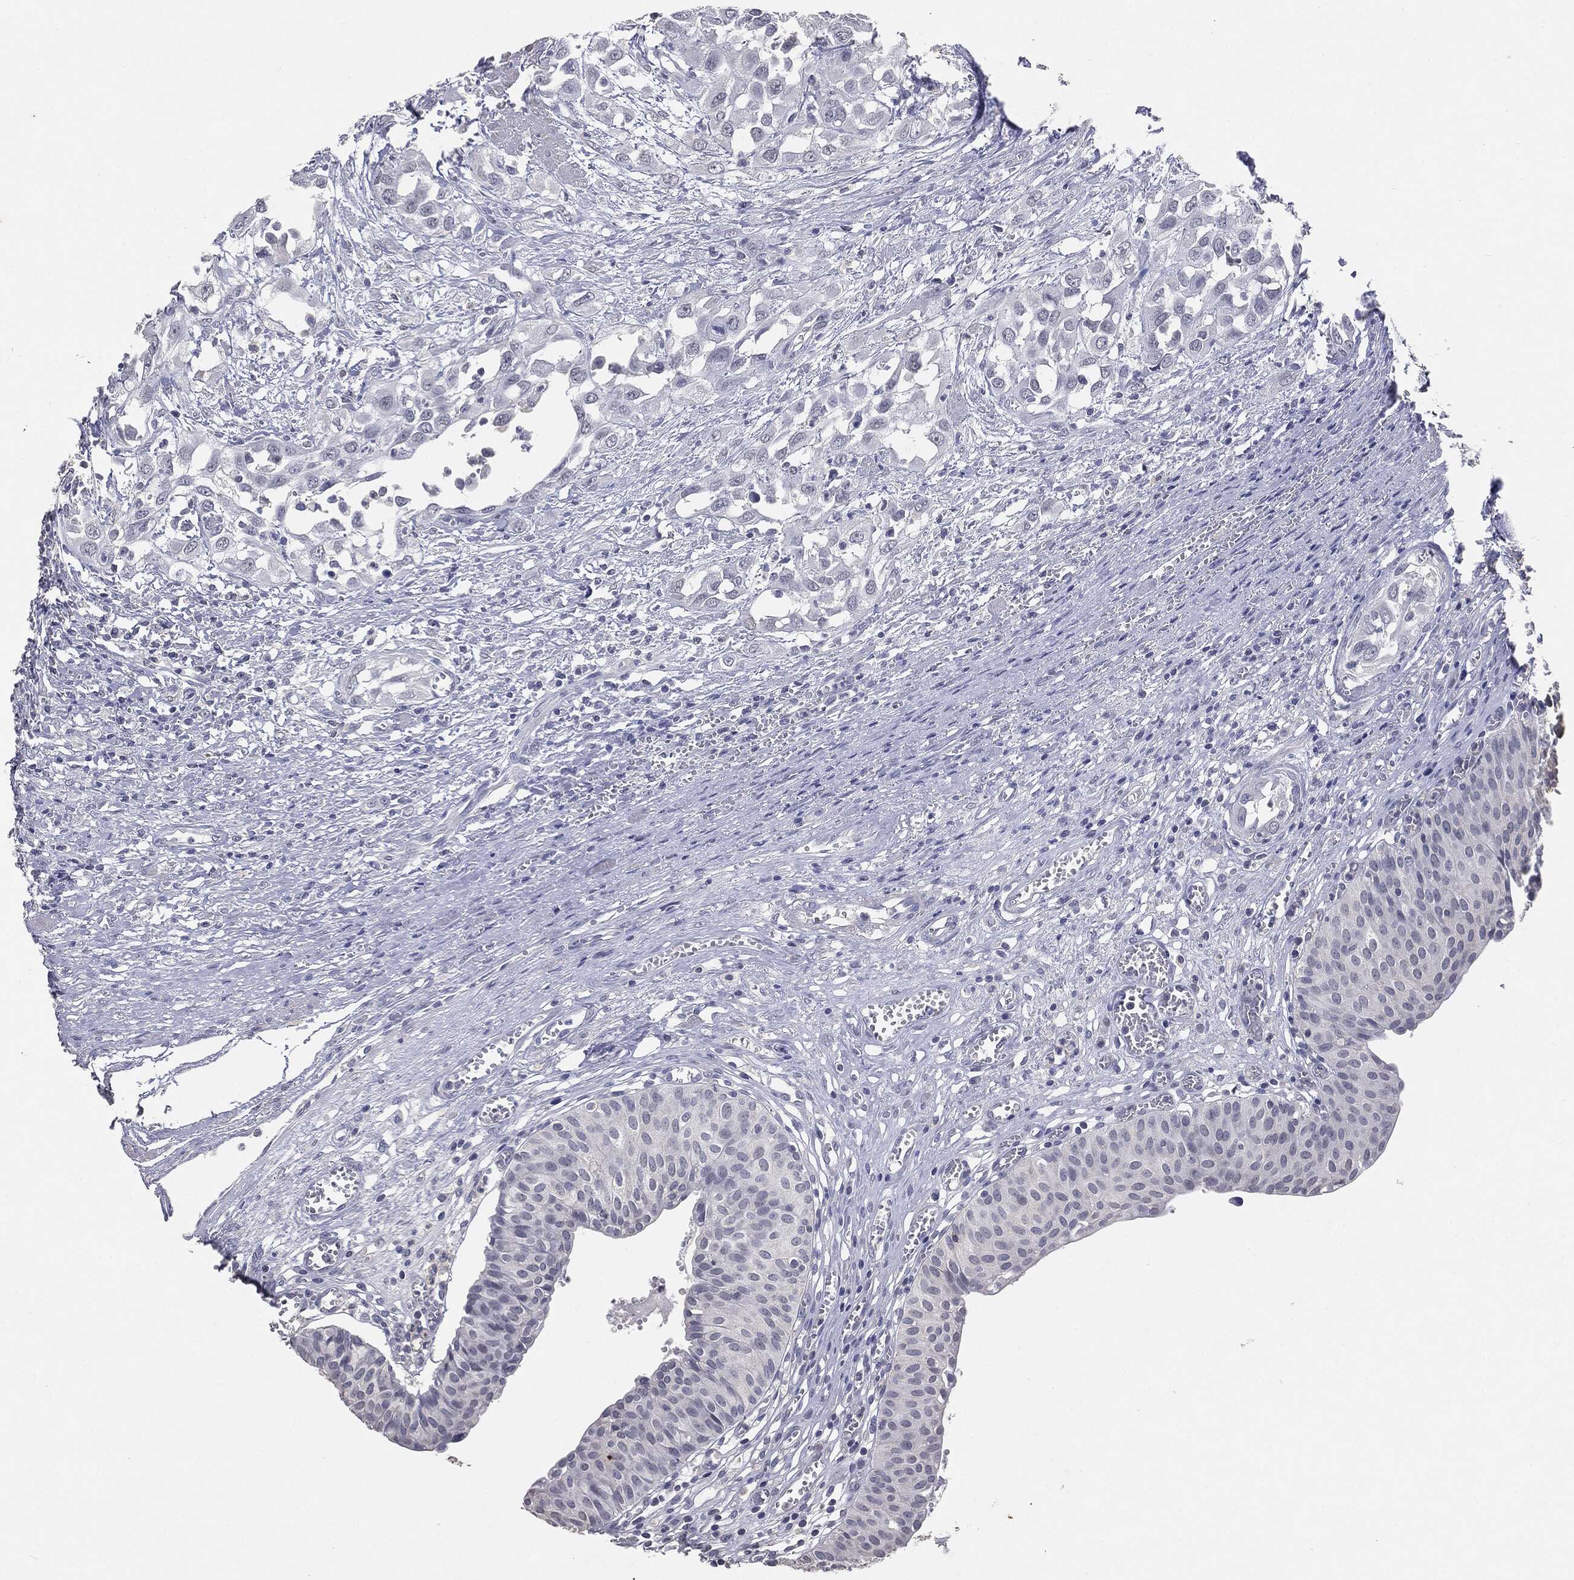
{"staining": {"intensity": "negative", "quantity": "none", "location": "none"}, "tissue": "urinary bladder", "cell_type": "Urothelial cells", "image_type": "normal", "snomed": [{"axis": "morphology", "description": "Normal tissue, NOS"}, {"axis": "morphology", "description": "Urothelial carcinoma, NOS"}, {"axis": "morphology", "description": "Urothelial carcinoma, High grade"}, {"axis": "topography", "description": "Urinary bladder"}], "caption": "A high-resolution photomicrograph shows immunohistochemistry staining of unremarkable urinary bladder, which demonstrates no significant expression in urothelial cells.", "gene": "SLC2A2", "patient": {"sex": "male", "age": 57}}